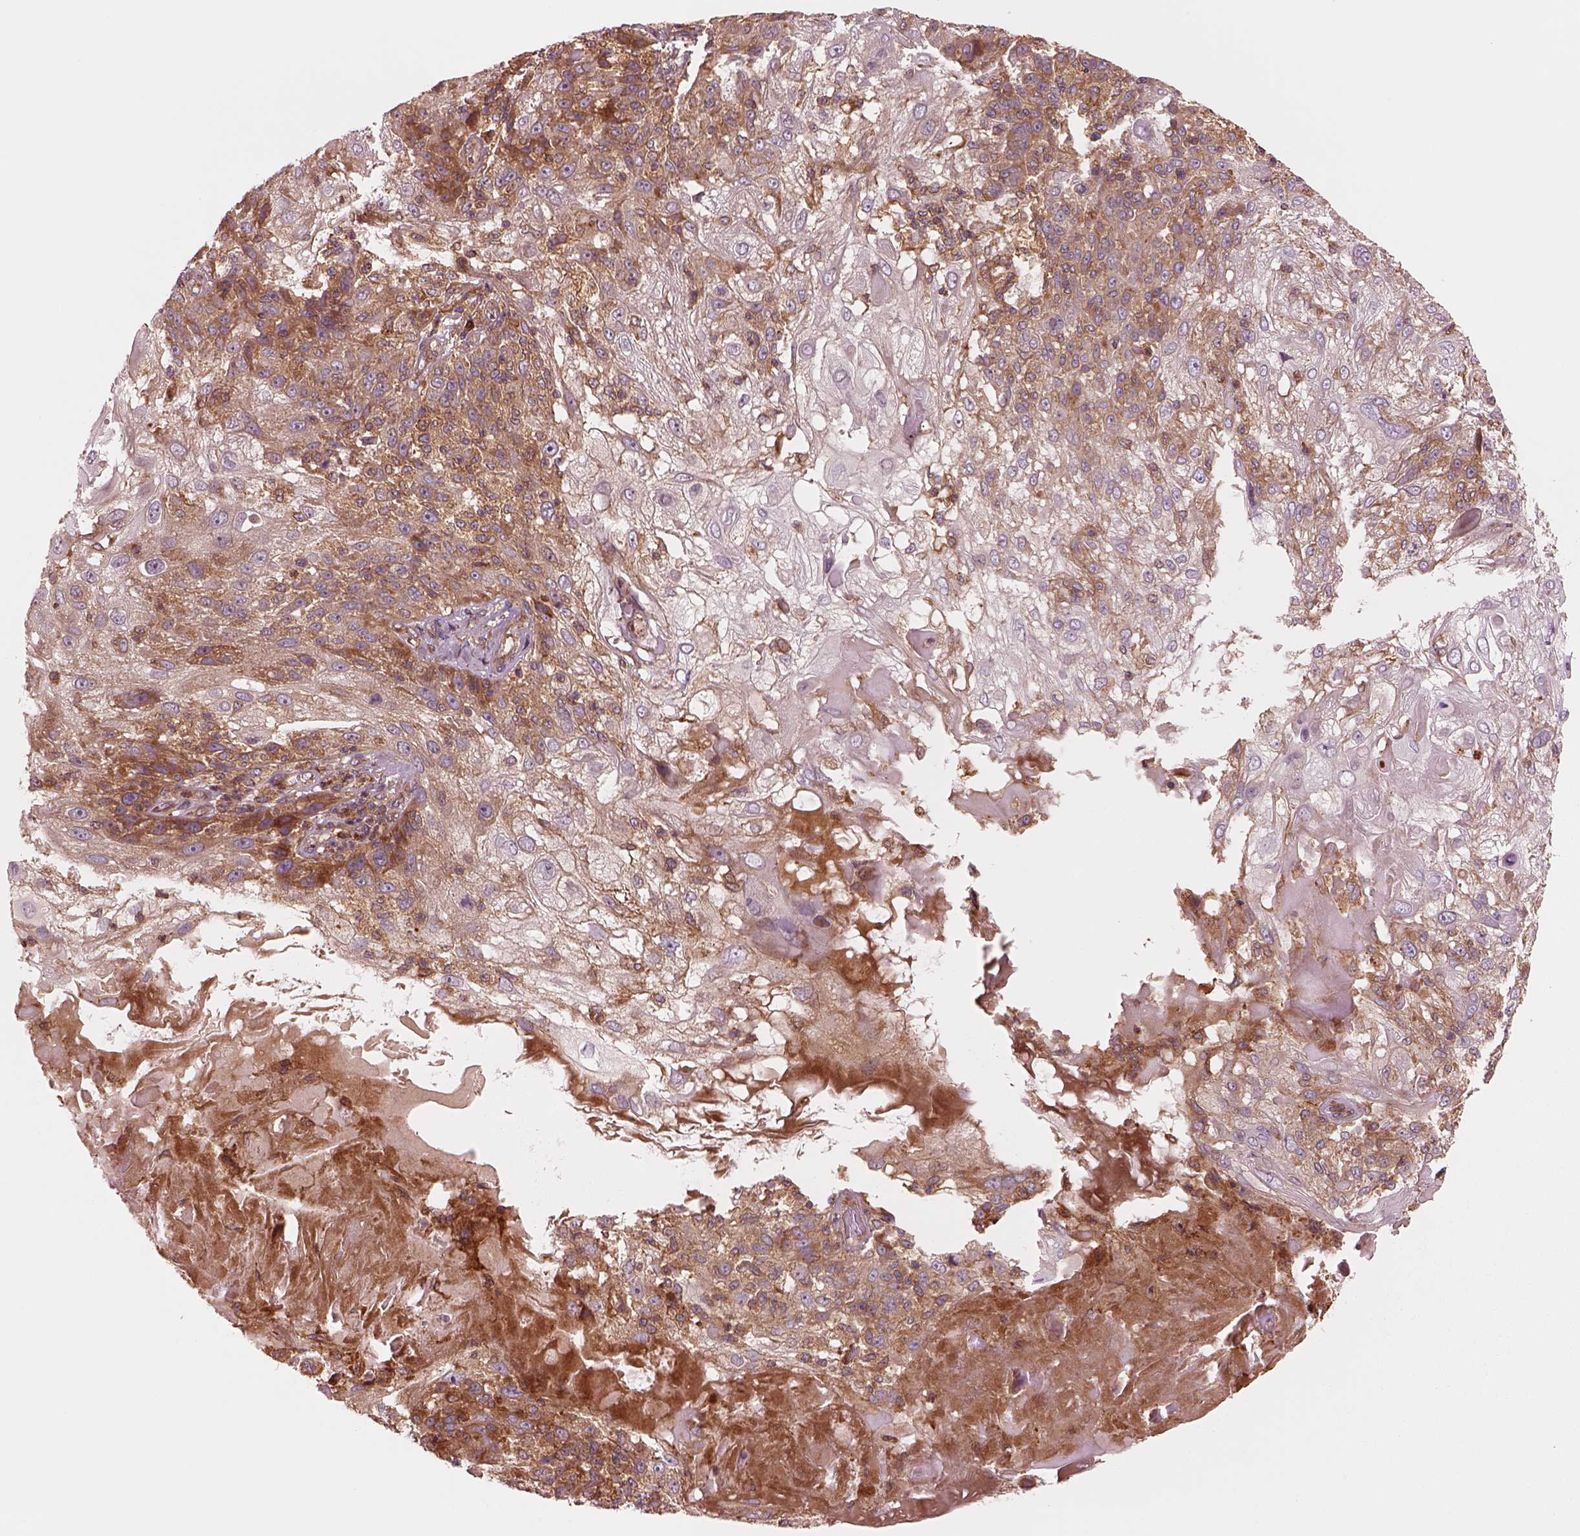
{"staining": {"intensity": "moderate", "quantity": "<25%", "location": "cytoplasmic/membranous"}, "tissue": "skin cancer", "cell_type": "Tumor cells", "image_type": "cancer", "snomed": [{"axis": "morphology", "description": "Normal tissue, NOS"}, {"axis": "morphology", "description": "Squamous cell carcinoma, NOS"}, {"axis": "topography", "description": "Skin"}], "caption": "Immunohistochemical staining of squamous cell carcinoma (skin) shows low levels of moderate cytoplasmic/membranous protein staining in approximately <25% of tumor cells. The staining was performed using DAB, with brown indicating positive protein expression. Nuclei are stained blue with hematoxylin.", "gene": "ASCC2", "patient": {"sex": "female", "age": 83}}